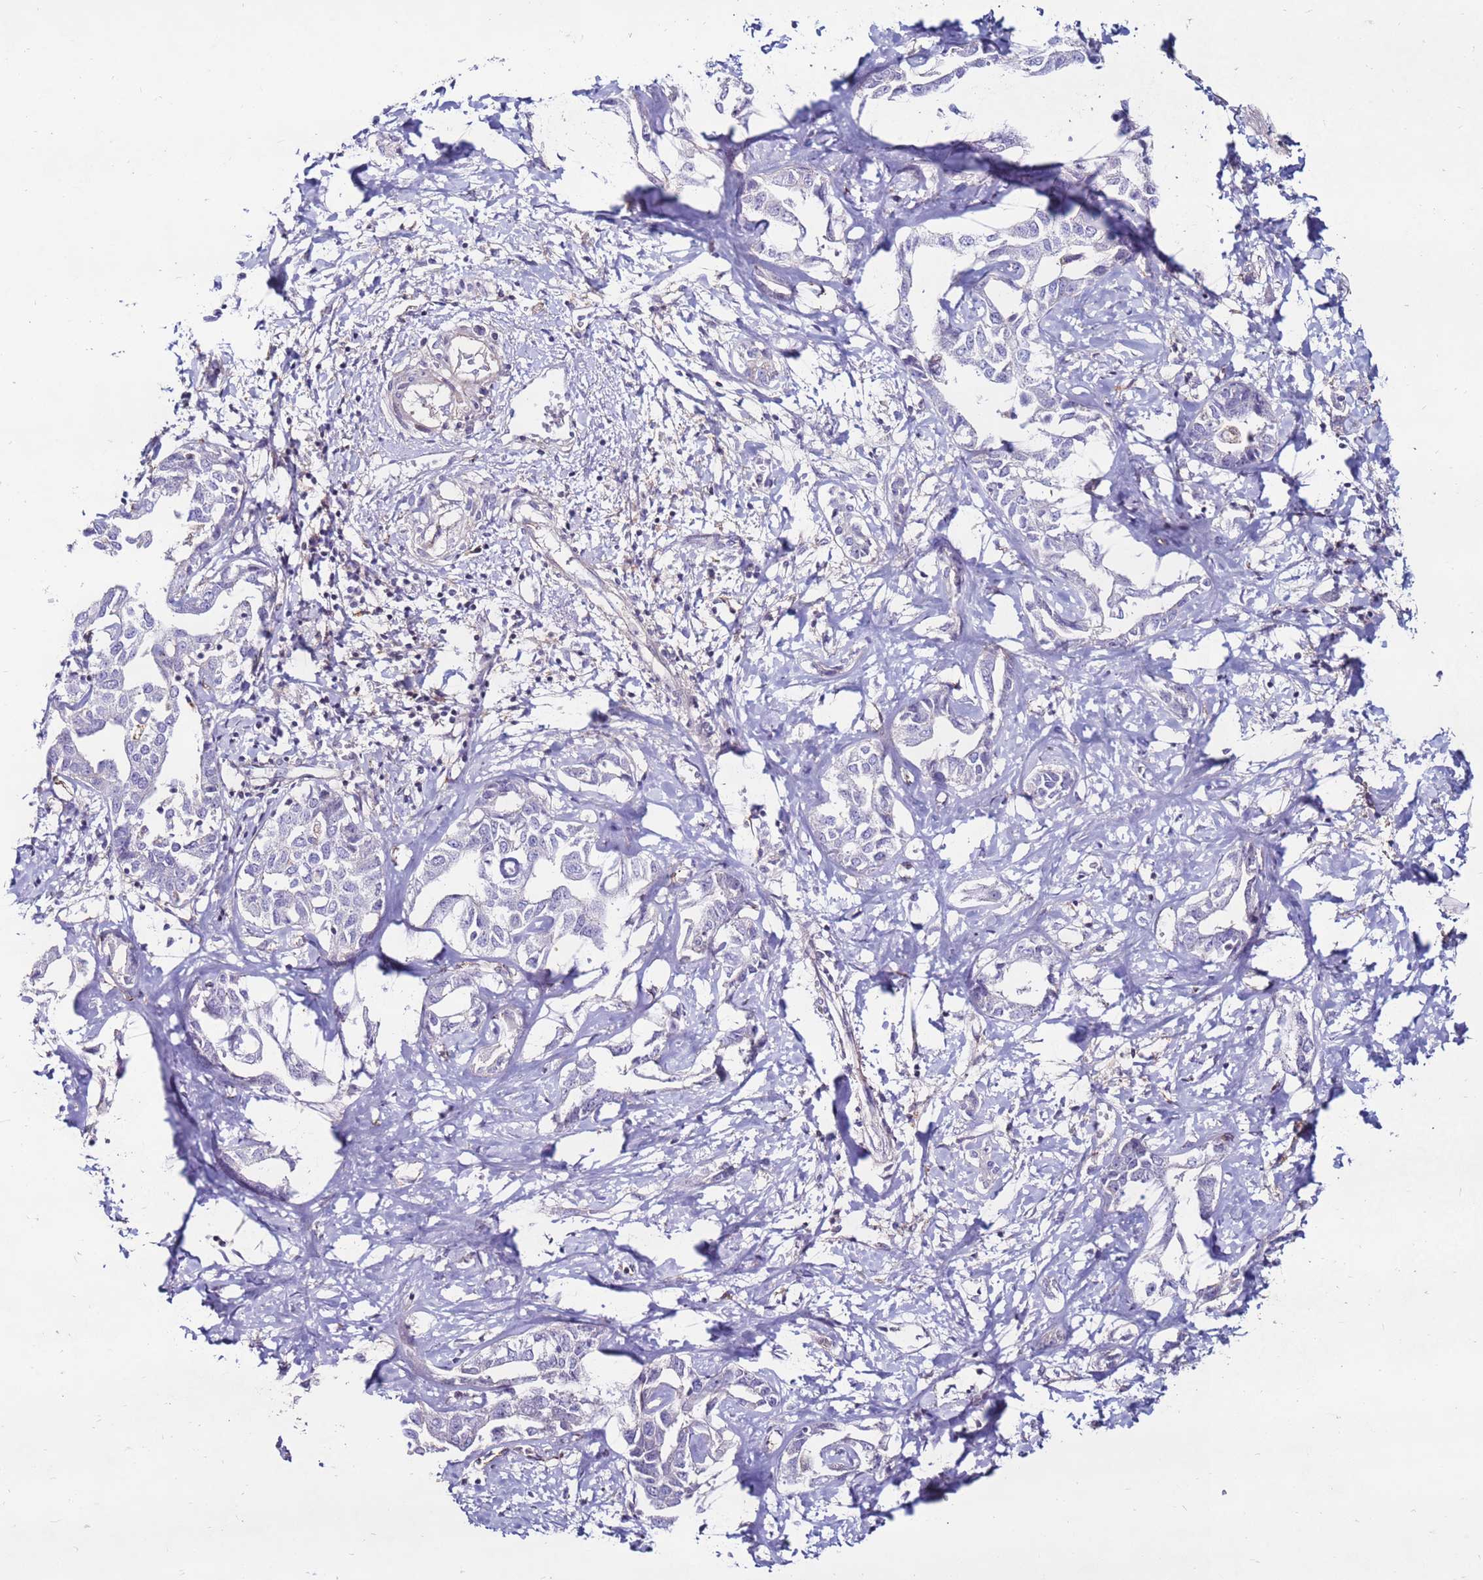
{"staining": {"intensity": "negative", "quantity": "none", "location": "none"}, "tissue": "liver cancer", "cell_type": "Tumor cells", "image_type": "cancer", "snomed": [{"axis": "morphology", "description": "Cholangiocarcinoma"}, {"axis": "topography", "description": "Liver"}], "caption": "Immunohistochemistry (IHC) of human liver cholangiocarcinoma shows no positivity in tumor cells. (Brightfield microscopy of DAB IHC at high magnification).", "gene": "CLEC4M", "patient": {"sex": "male", "age": 59}}